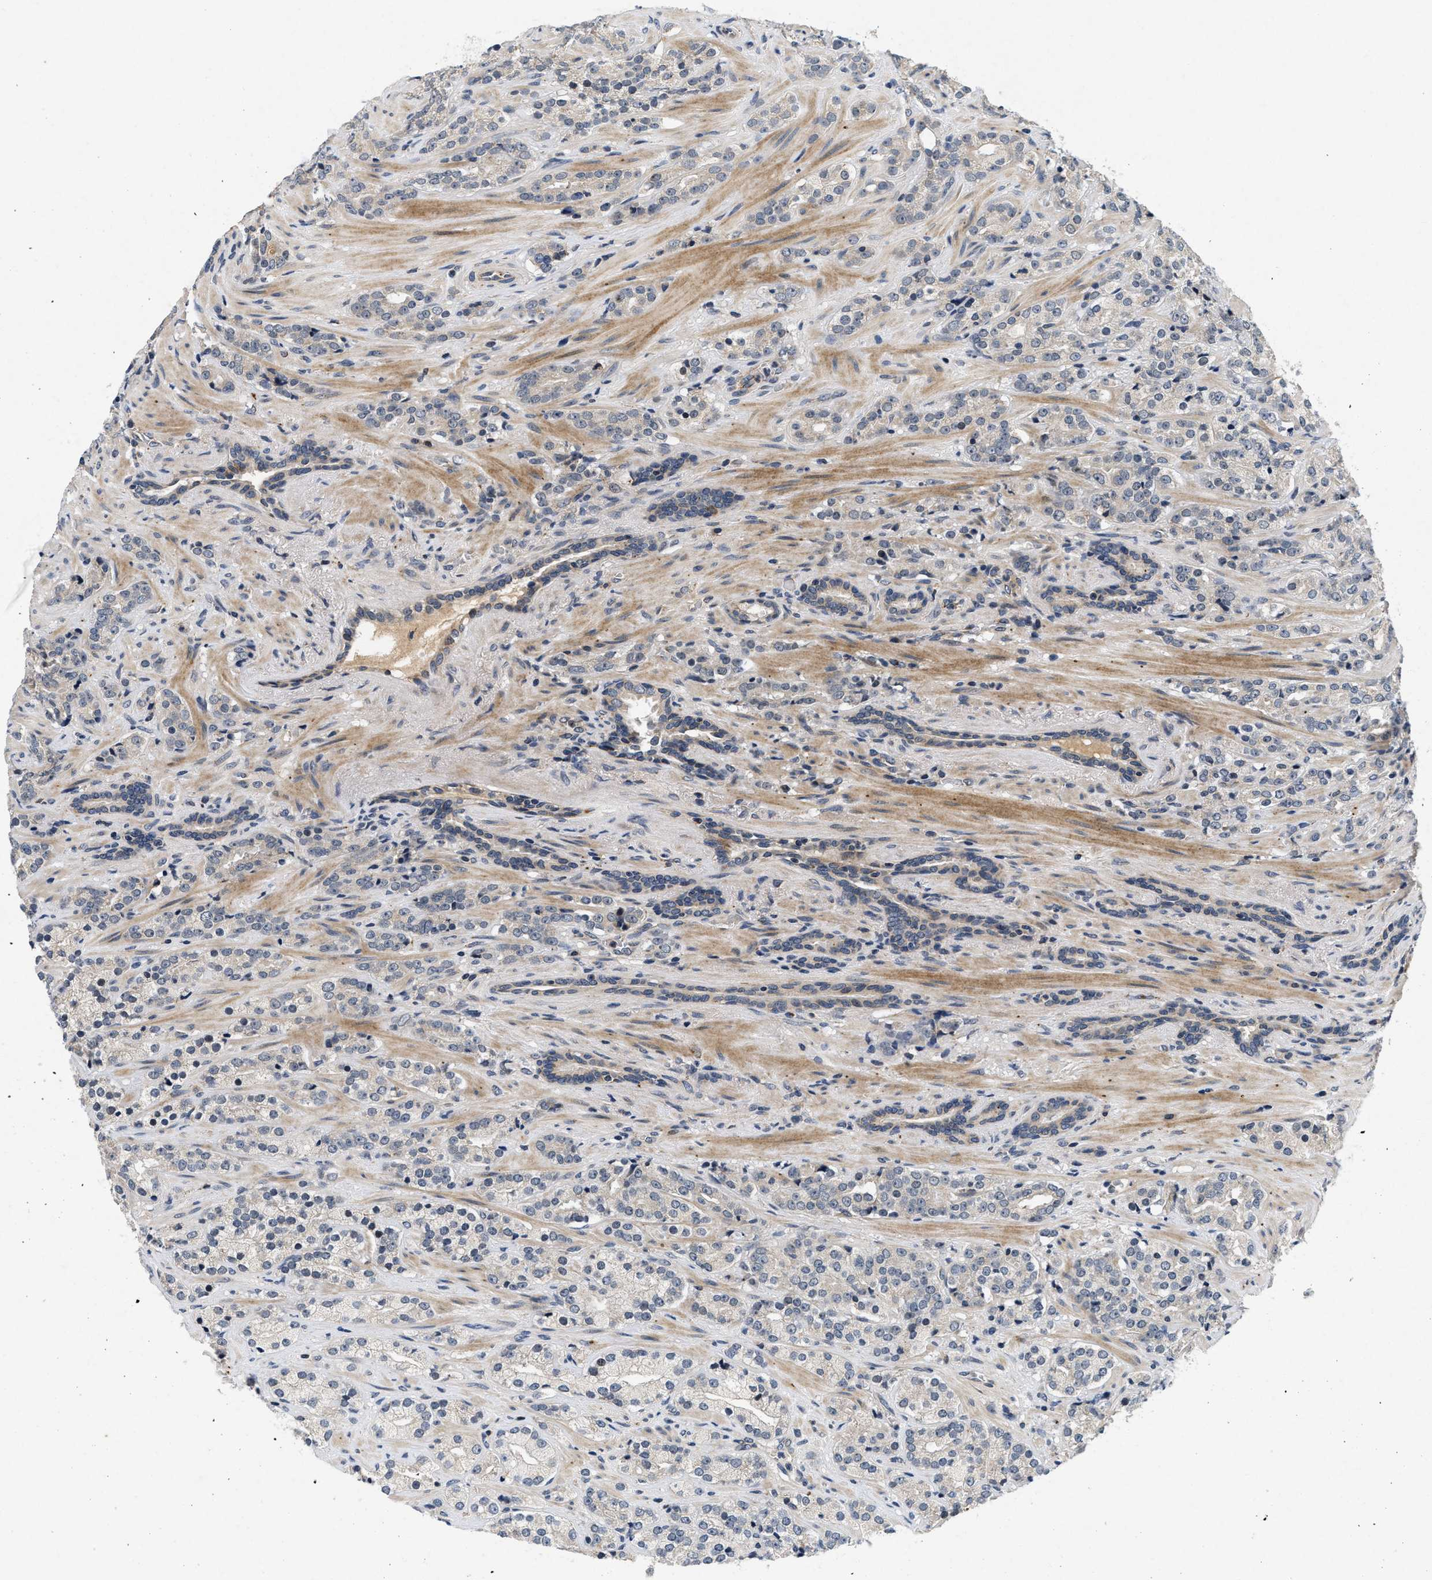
{"staining": {"intensity": "negative", "quantity": "none", "location": "none"}, "tissue": "prostate cancer", "cell_type": "Tumor cells", "image_type": "cancer", "snomed": [{"axis": "morphology", "description": "Adenocarcinoma, High grade"}, {"axis": "topography", "description": "Prostate"}], "caption": "A histopathology image of human prostate cancer (high-grade adenocarcinoma) is negative for staining in tumor cells.", "gene": "PDP1", "patient": {"sex": "male", "age": 71}}